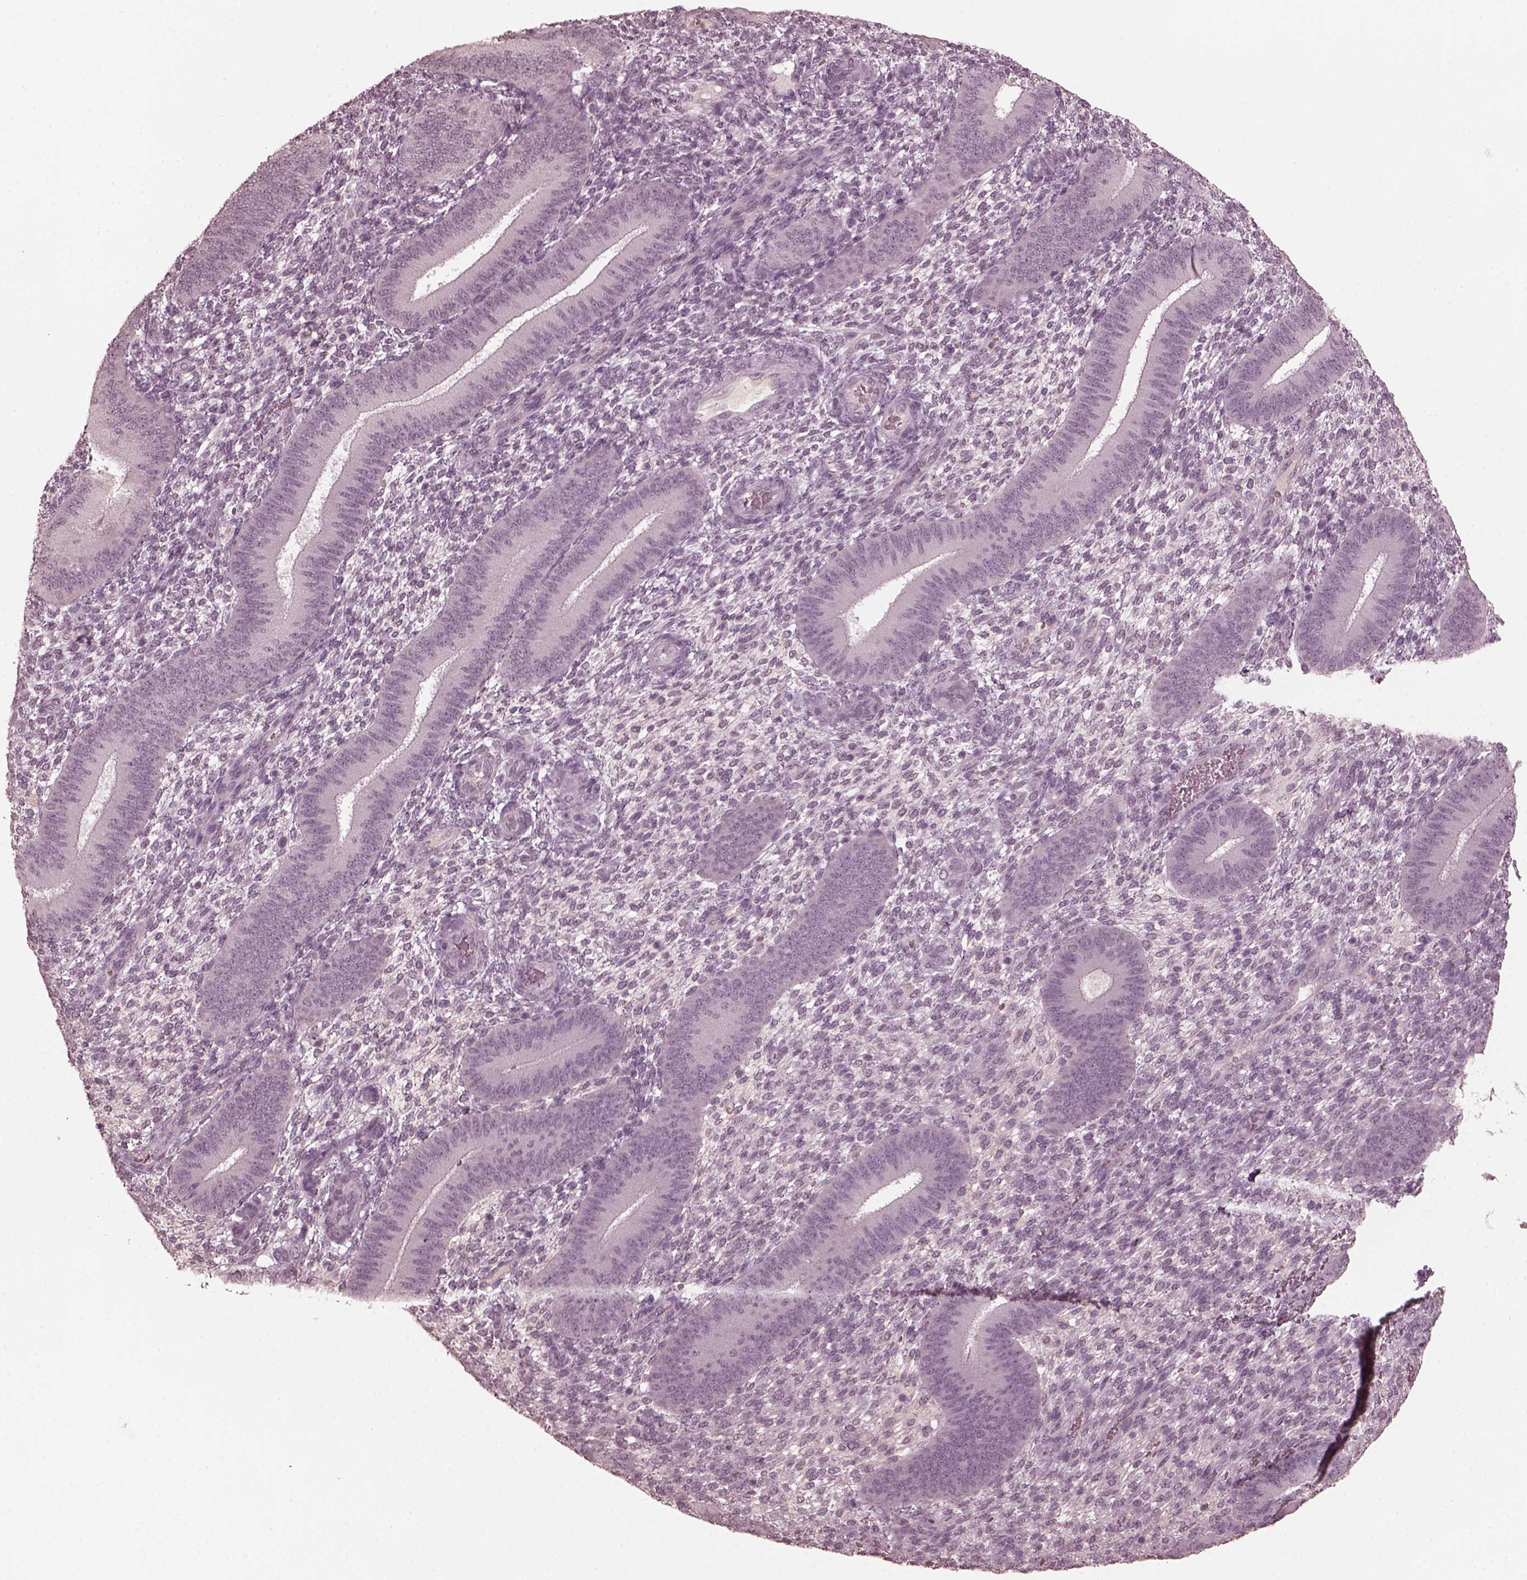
{"staining": {"intensity": "negative", "quantity": "none", "location": "none"}, "tissue": "endometrium", "cell_type": "Cells in endometrial stroma", "image_type": "normal", "snomed": [{"axis": "morphology", "description": "Normal tissue, NOS"}, {"axis": "topography", "description": "Endometrium"}], "caption": "The micrograph exhibits no staining of cells in endometrial stroma in unremarkable endometrium. (Stains: DAB (3,3'-diaminobenzidine) IHC with hematoxylin counter stain, Microscopy: brightfield microscopy at high magnification).", "gene": "KRT79", "patient": {"sex": "female", "age": 39}}